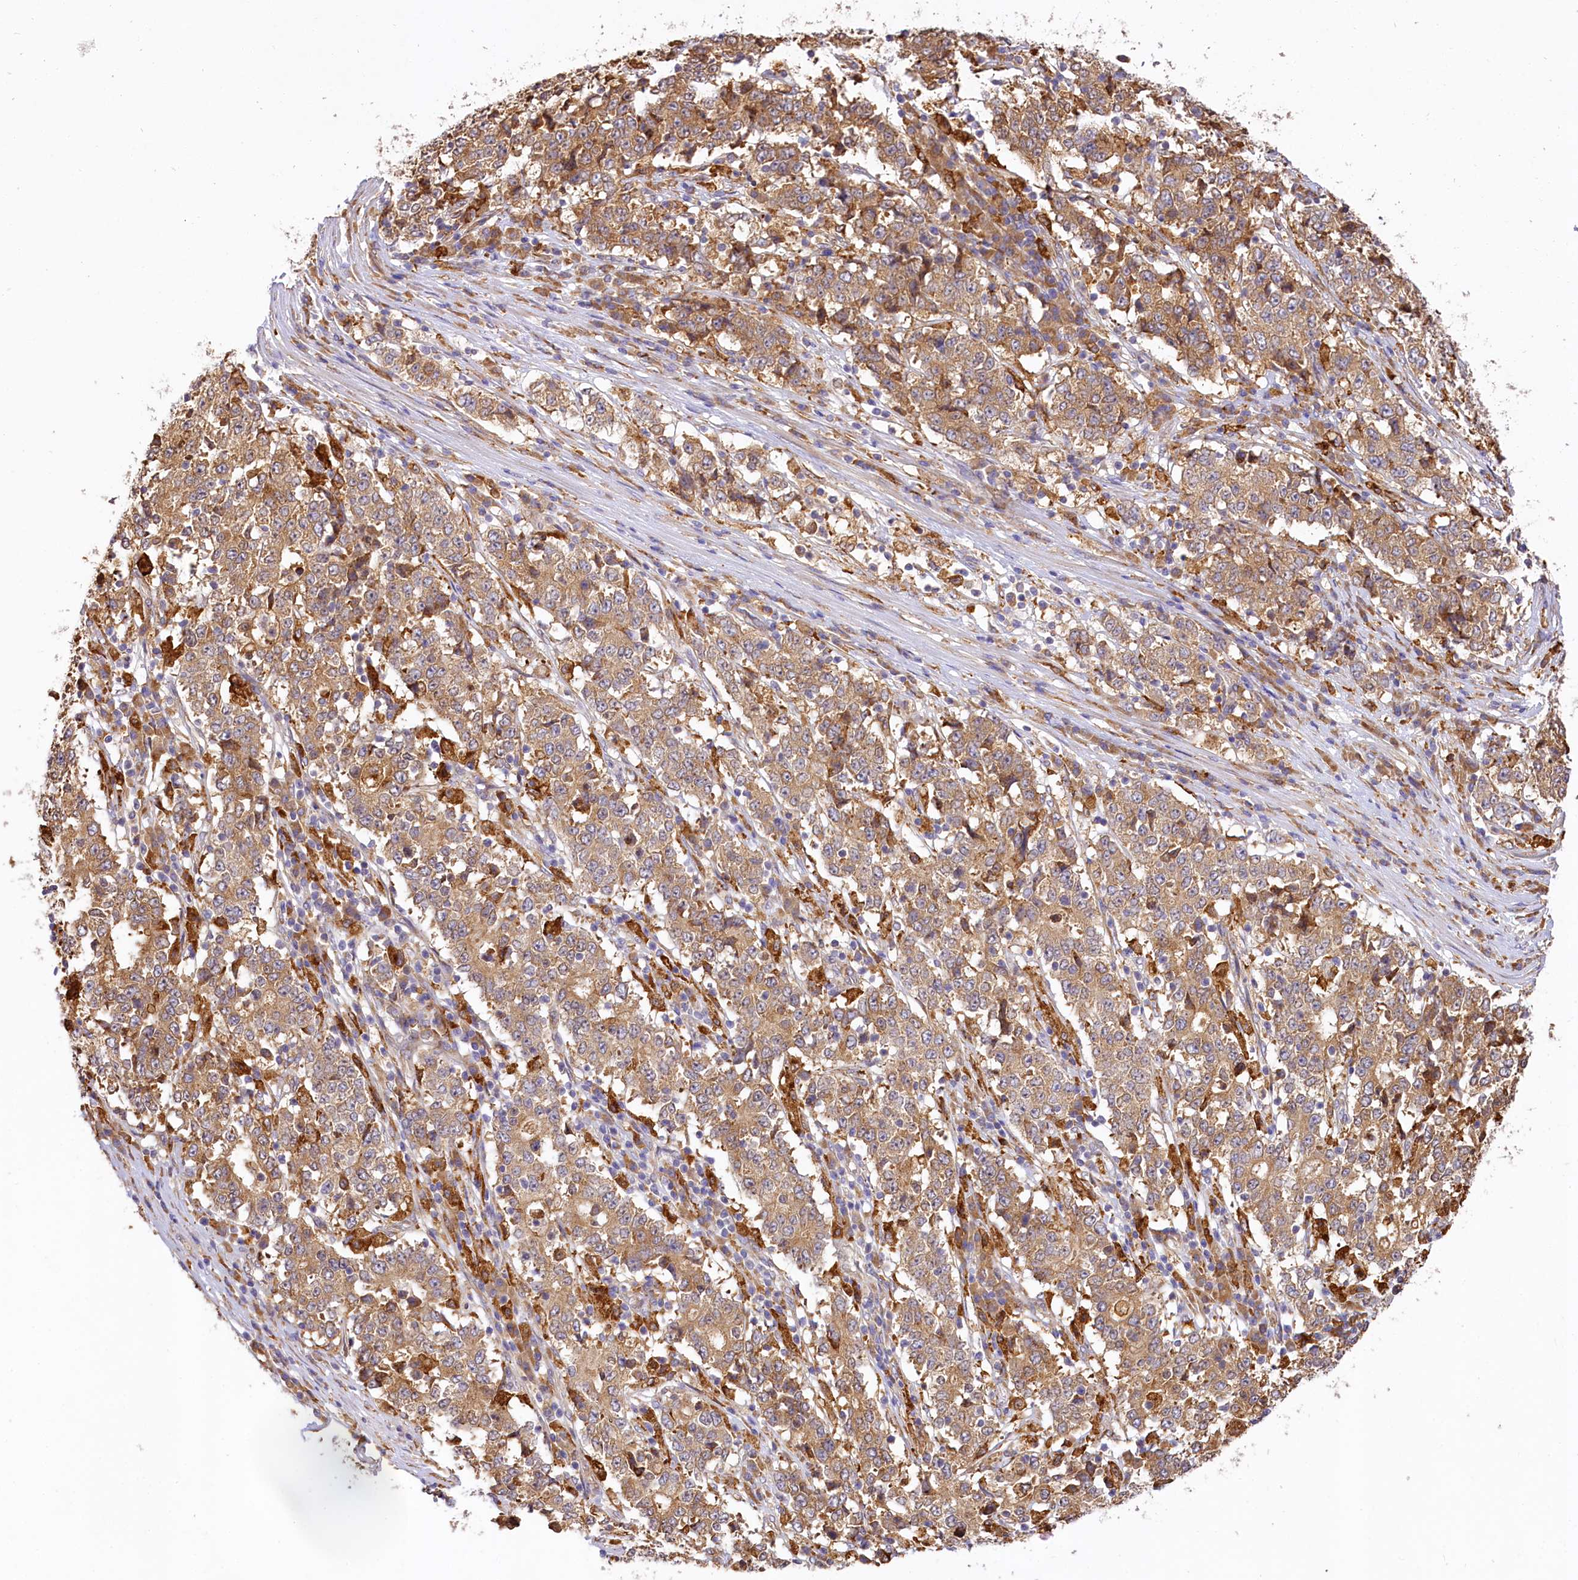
{"staining": {"intensity": "moderate", "quantity": ">75%", "location": "cytoplasmic/membranous"}, "tissue": "stomach cancer", "cell_type": "Tumor cells", "image_type": "cancer", "snomed": [{"axis": "morphology", "description": "Adenocarcinoma, NOS"}, {"axis": "topography", "description": "Stomach"}], "caption": "An image of human stomach adenocarcinoma stained for a protein shows moderate cytoplasmic/membranous brown staining in tumor cells.", "gene": "PPIP5K2", "patient": {"sex": "male", "age": 59}}